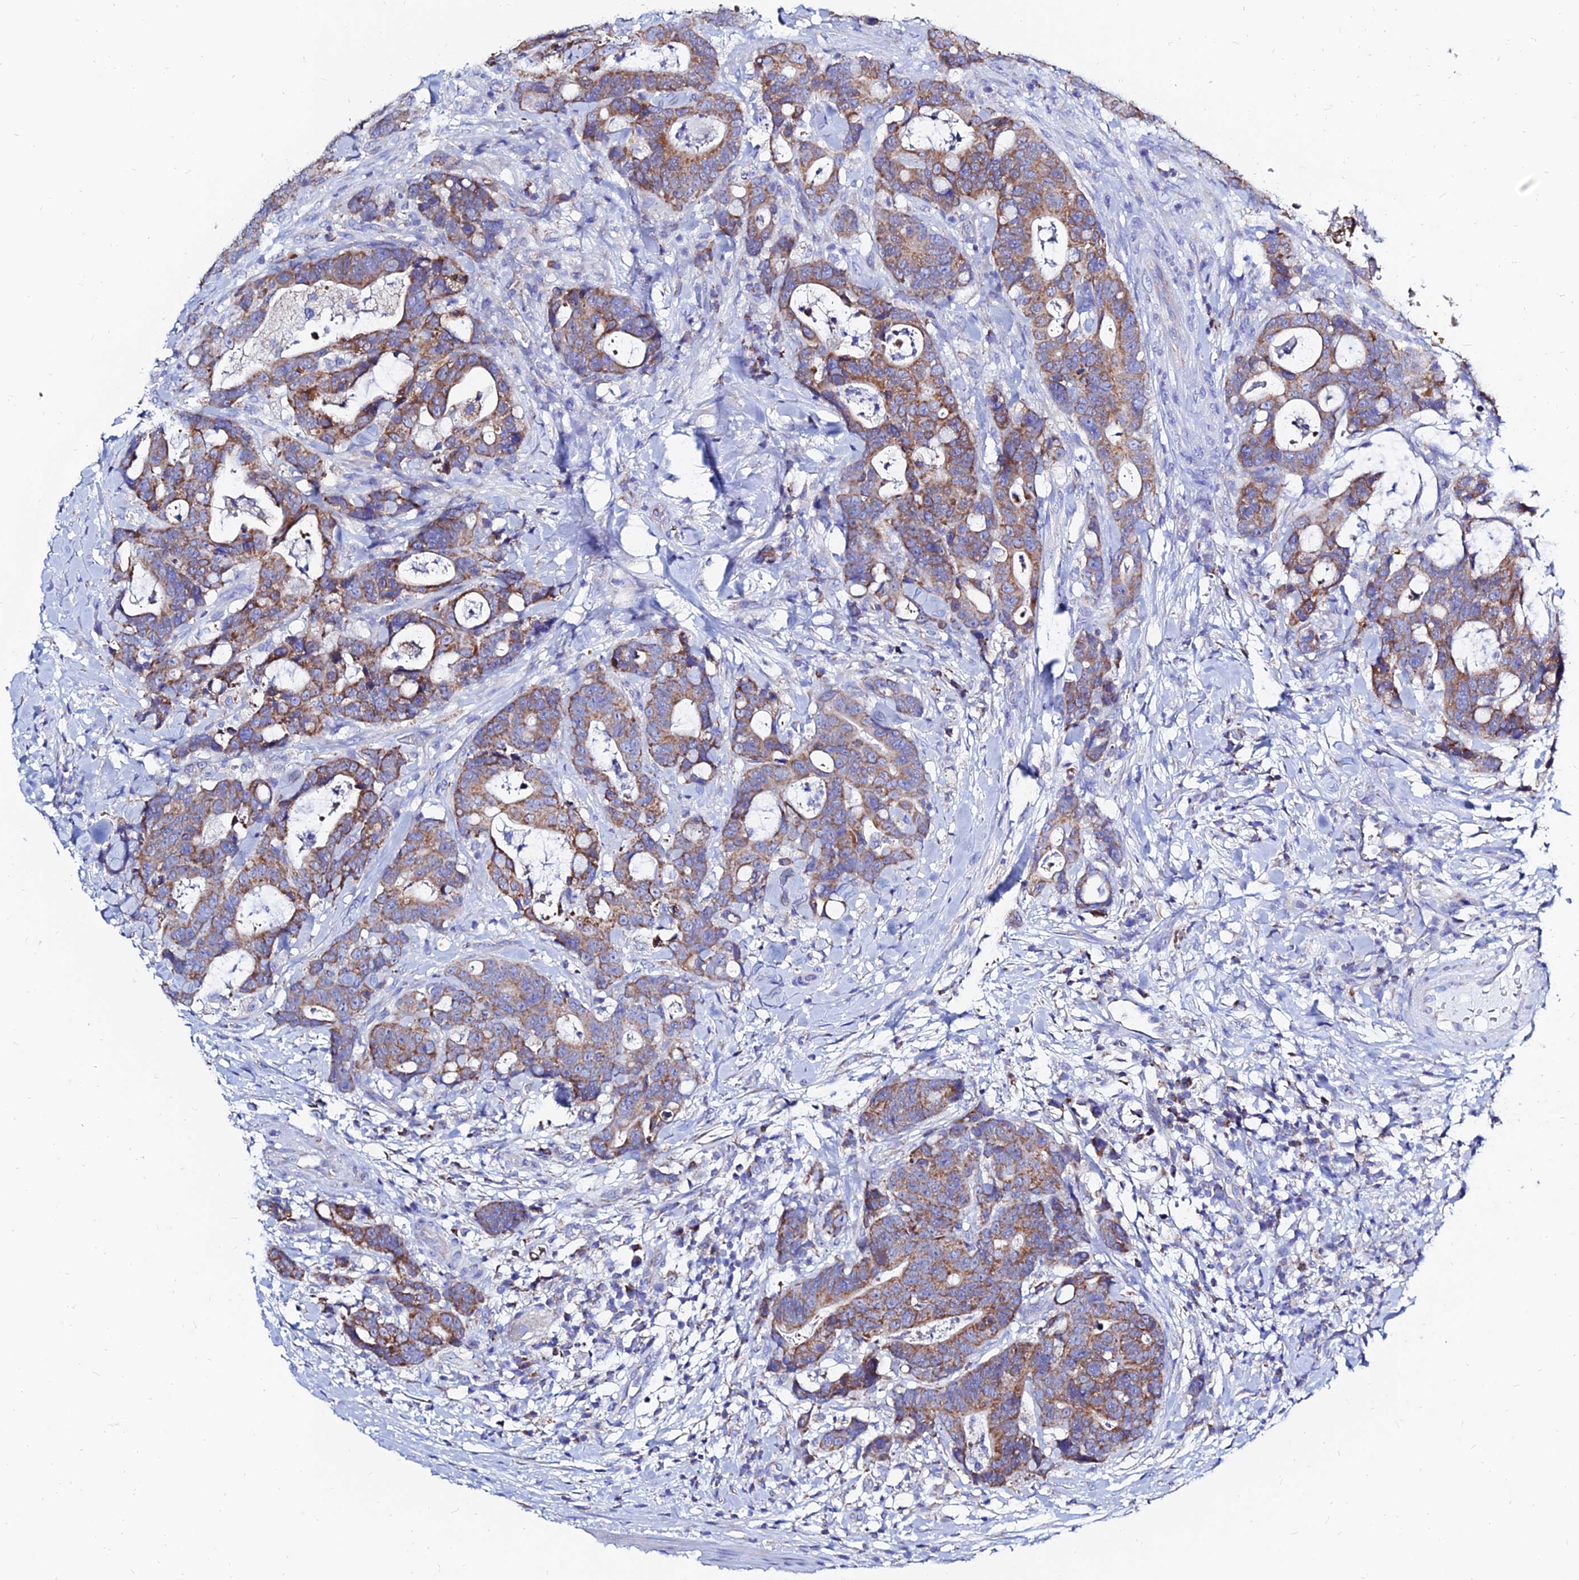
{"staining": {"intensity": "moderate", "quantity": ">75%", "location": "cytoplasmic/membranous"}, "tissue": "colorectal cancer", "cell_type": "Tumor cells", "image_type": "cancer", "snomed": [{"axis": "morphology", "description": "Adenocarcinoma, NOS"}, {"axis": "topography", "description": "Colon"}], "caption": "Moderate cytoplasmic/membranous positivity is present in about >75% of tumor cells in colorectal adenocarcinoma.", "gene": "MGST1", "patient": {"sex": "female", "age": 82}}